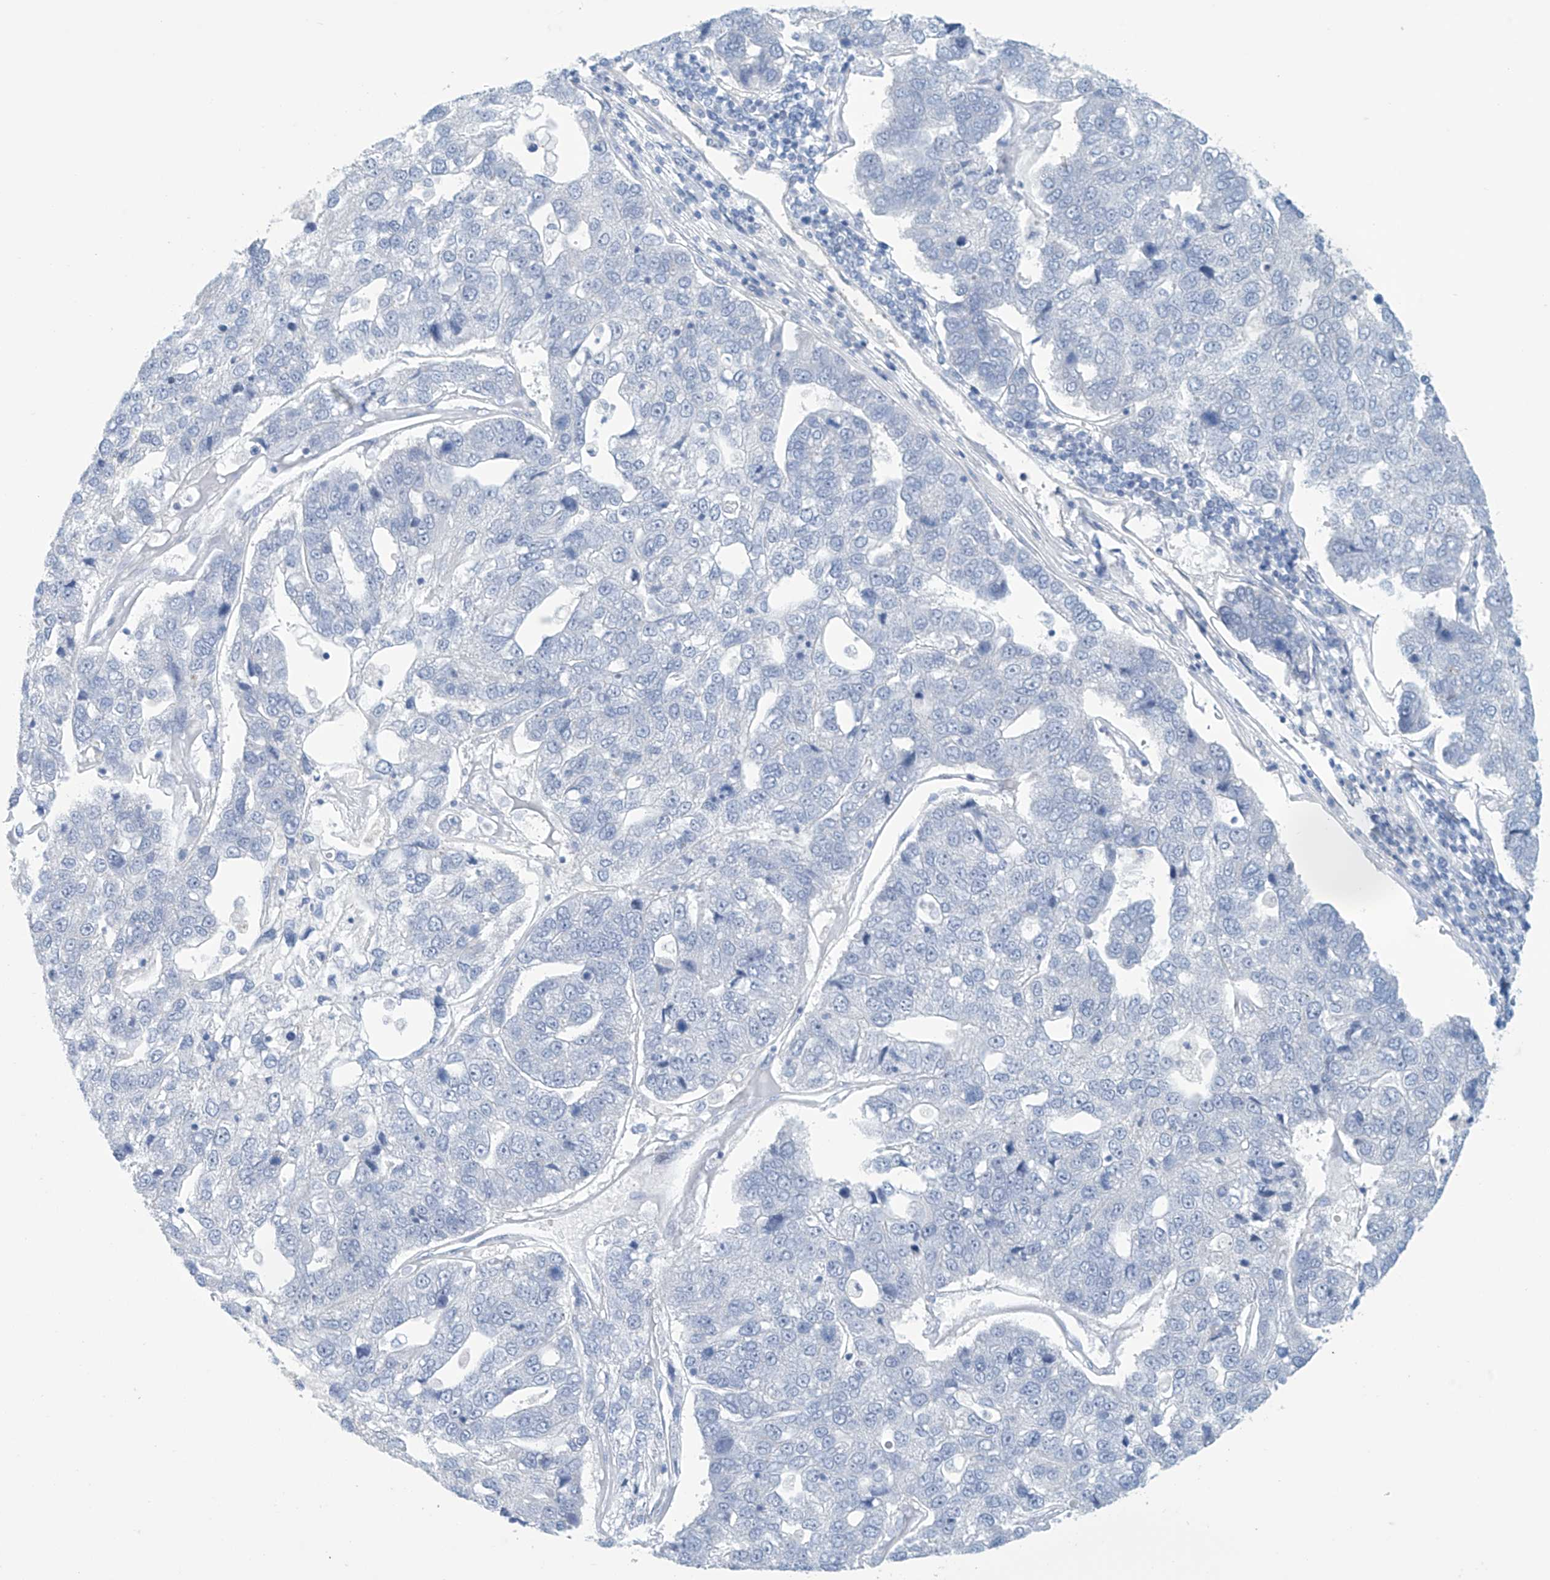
{"staining": {"intensity": "negative", "quantity": "none", "location": "none"}, "tissue": "pancreatic cancer", "cell_type": "Tumor cells", "image_type": "cancer", "snomed": [{"axis": "morphology", "description": "Adenocarcinoma, NOS"}, {"axis": "topography", "description": "Pancreas"}], "caption": "The image demonstrates no staining of tumor cells in pancreatic cancer.", "gene": "SLC35A5", "patient": {"sex": "female", "age": 61}}